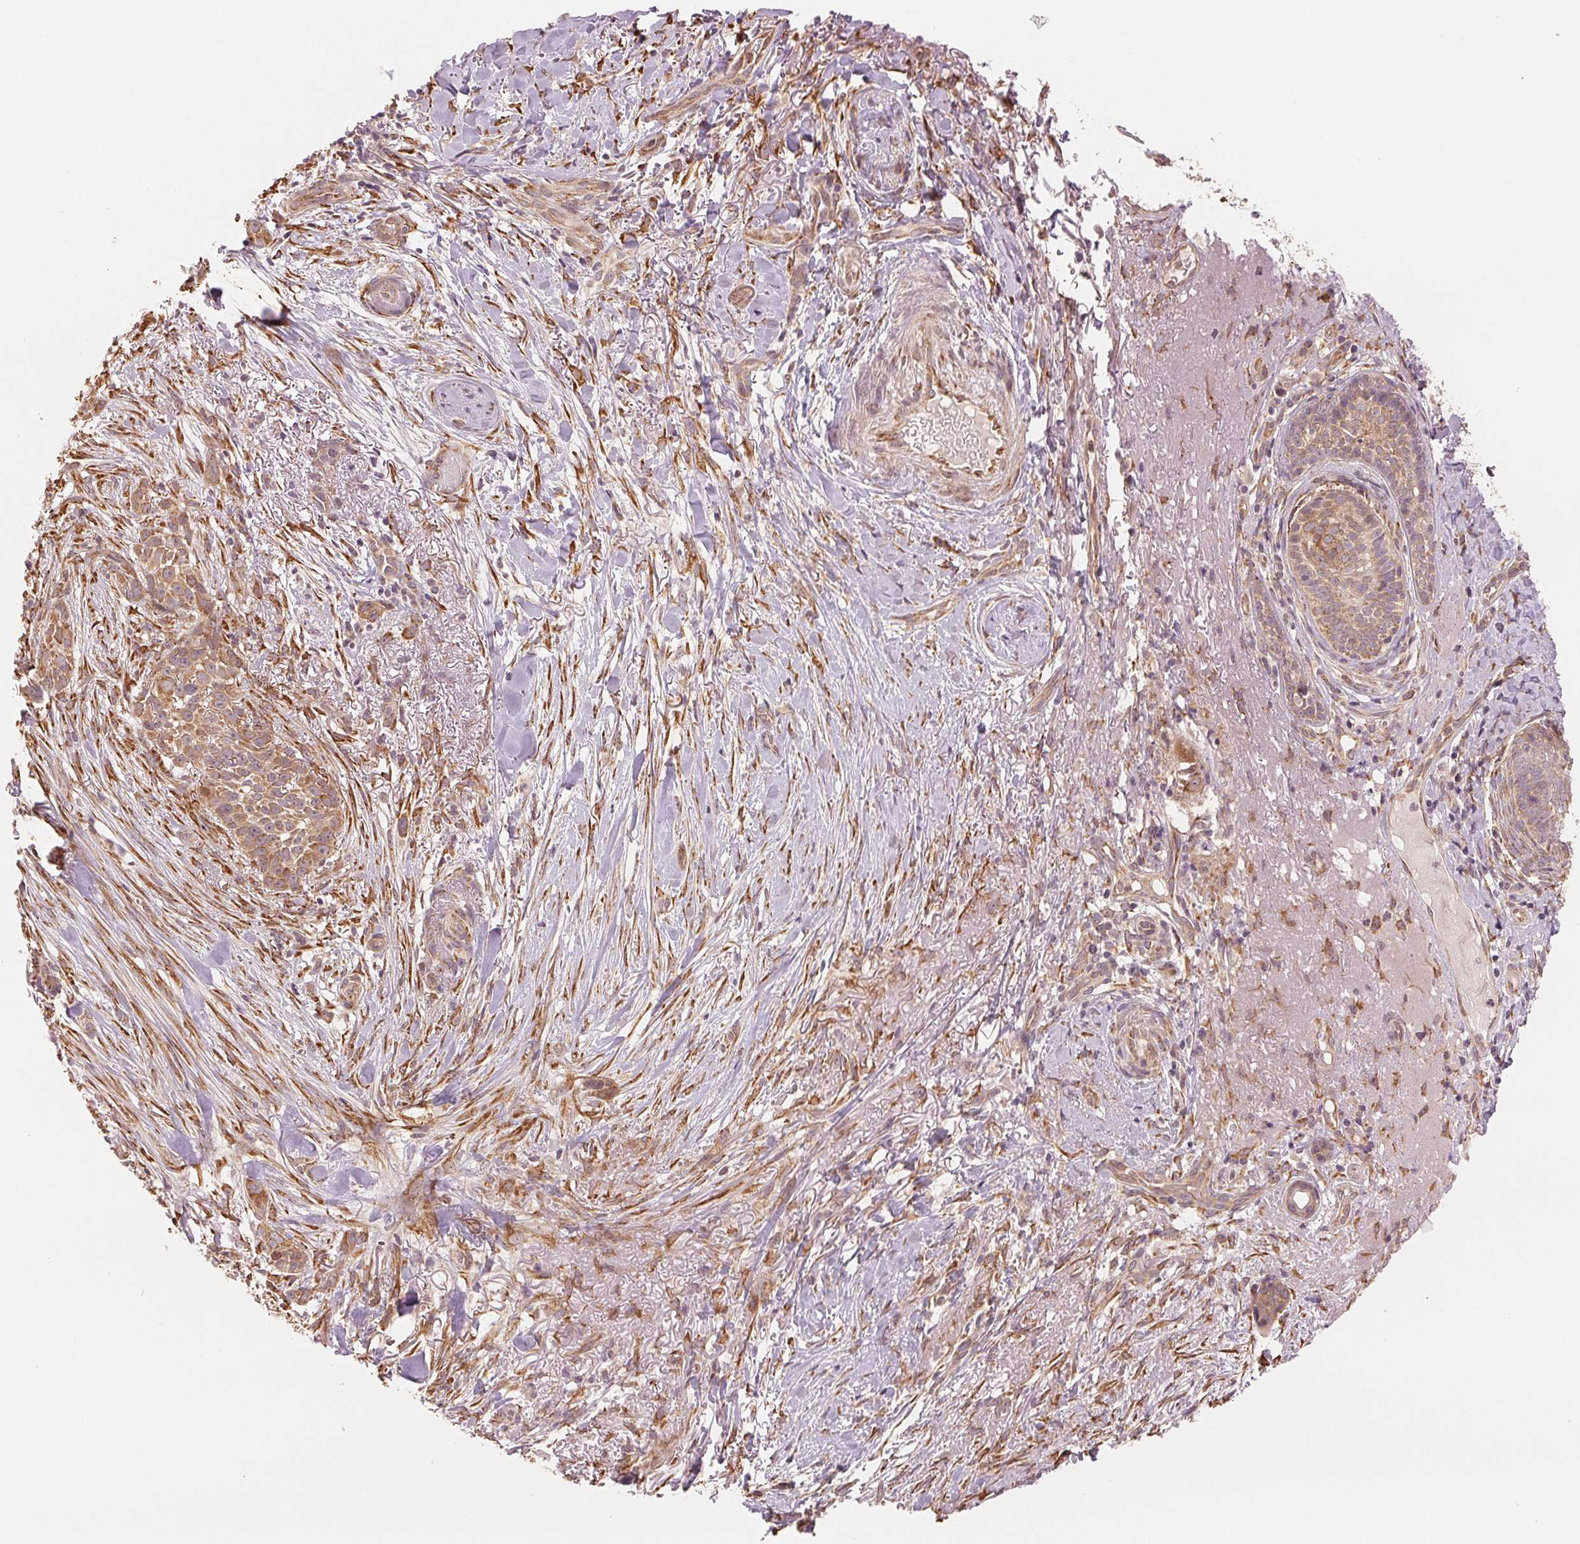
{"staining": {"intensity": "moderate", "quantity": ">75%", "location": "cytoplasmic/membranous"}, "tissue": "skin cancer", "cell_type": "Tumor cells", "image_type": "cancer", "snomed": [{"axis": "morphology", "description": "Basal cell carcinoma"}, {"axis": "topography", "description": "Skin"}], "caption": "Approximately >75% of tumor cells in human basal cell carcinoma (skin) reveal moderate cytoplasmic/membranous protein positivity as visualized by brown immunohistochemical staining.", "gene": "SLC20A1", "patient": {"sex": "male", "age": 87}}